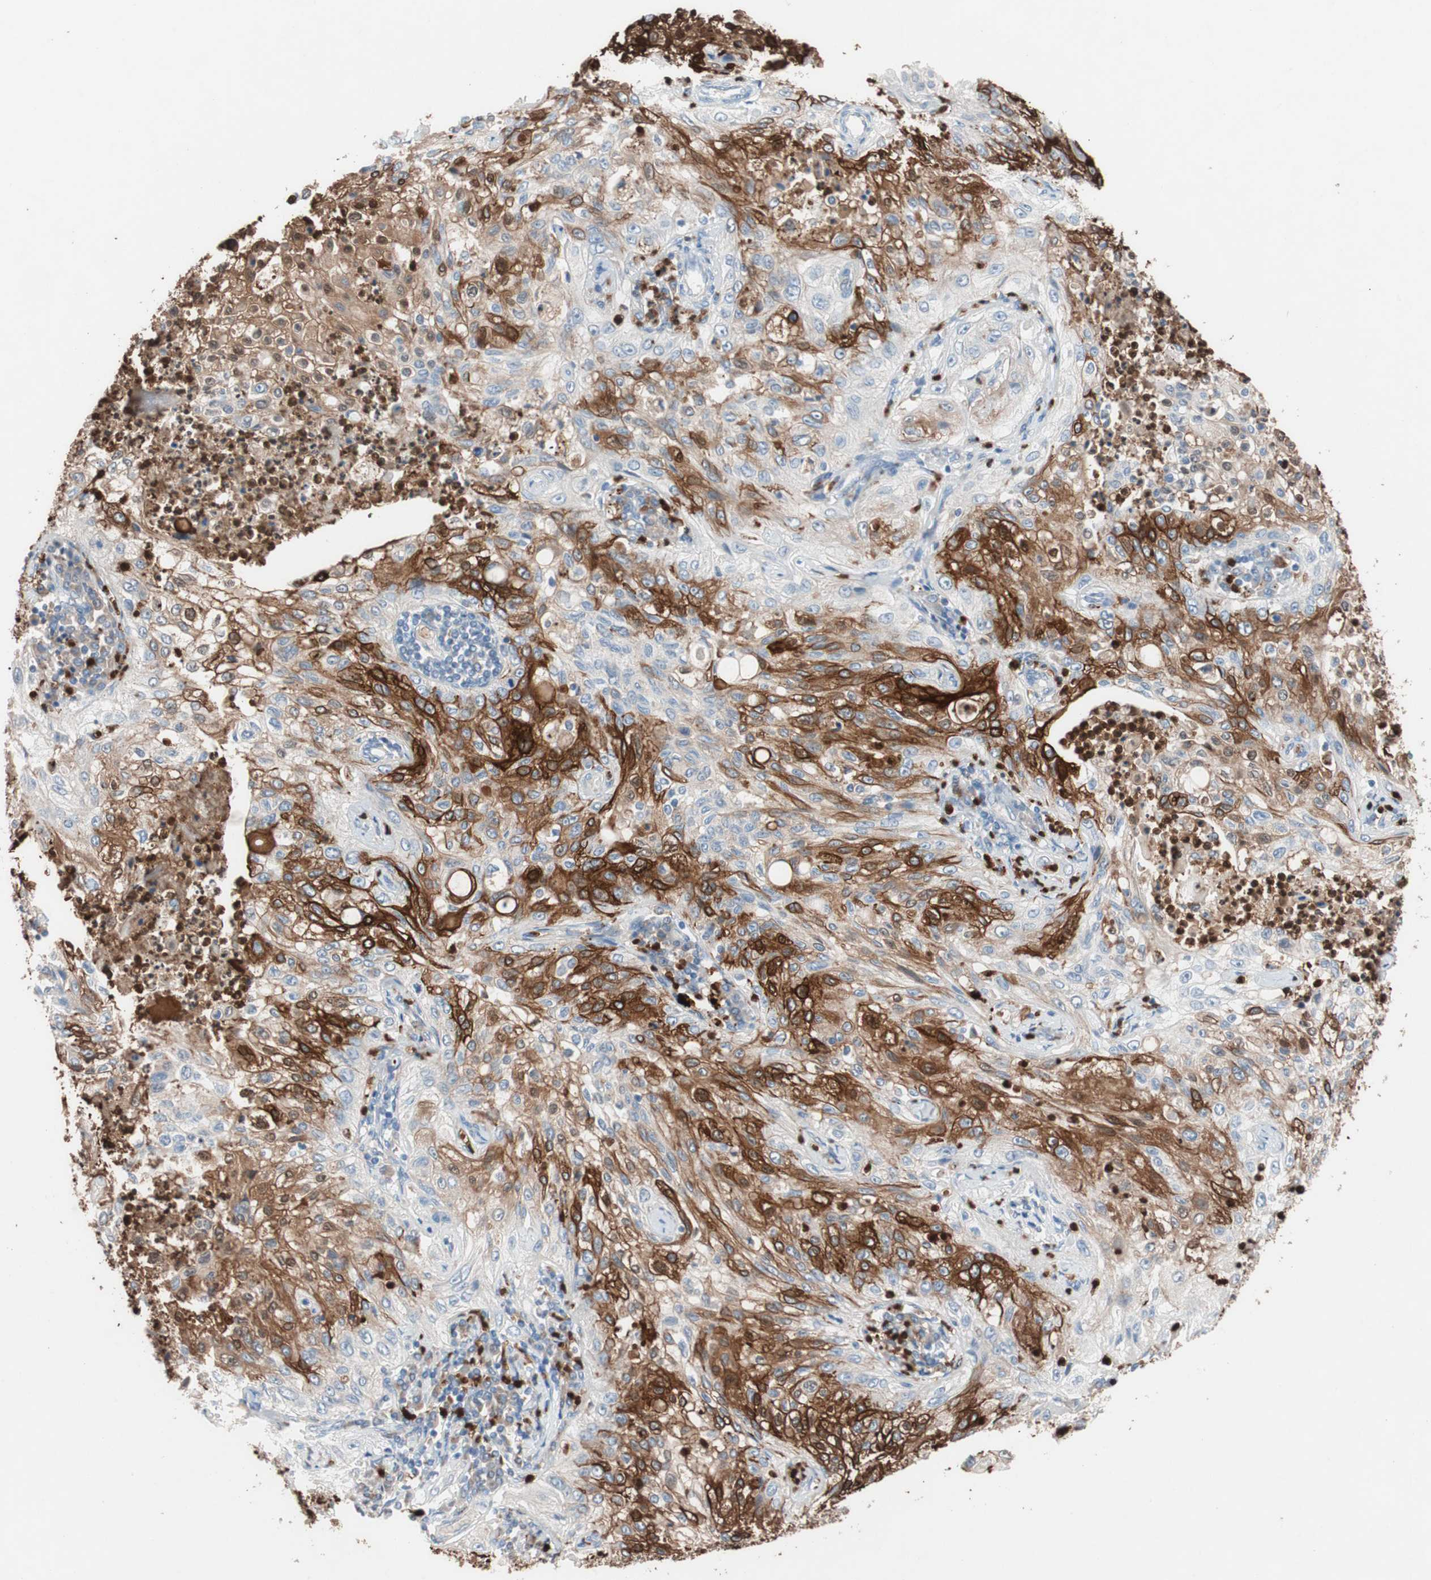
{"staining": {"intensity": "strong", "quantity": "25%-75%", "location": "cytoplasmic/membranous"}, "tissue": "lung cancer", "cell_type": "Tumor cells", "image_type": "cancer", "snomed": [{"axis": "morphology", "description": "Inflammation, NOS"}, {"axis": "morphology", "description": "Squamous cell carcinoma, NOS"}, {"axis": "topography", "description": "Lymph node"}, {"axis": "topography", "description": "Soft tissue"}, {"axis": "topography", "description": "Lung"}], "caption": "An image showing strong cytoplasmic/membranous staining in about 25%-75% of tumor cells in squamous cell carcinoma (lung), as visualized by brown immunohistochemical staining.", "gene": "CLEC4D", "patient": {"sex": "male", "age": 66}}